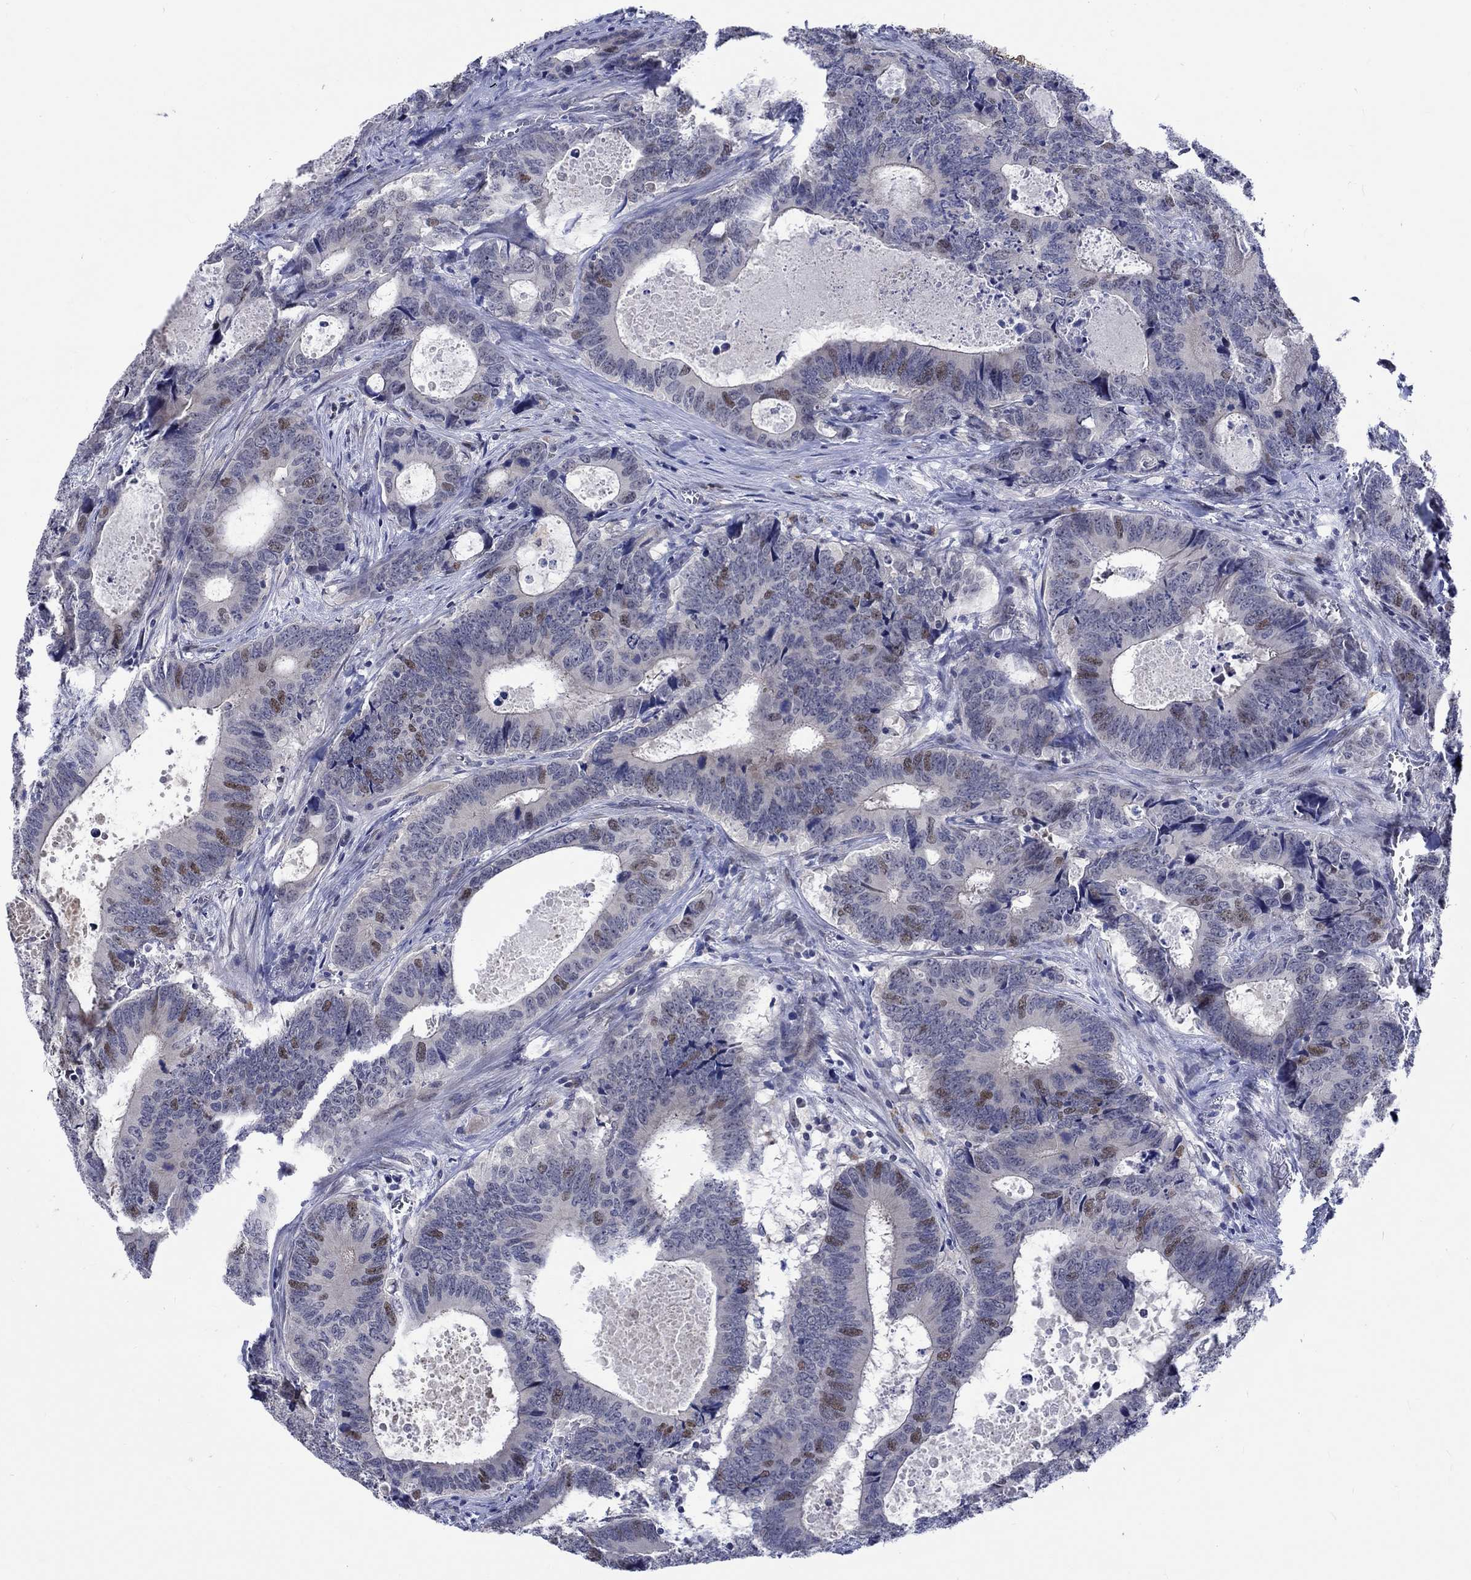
{"staining": {"intensity": "moderate", "quantity": "<25%", "location": "nuclear"}, "tissue": "colorectal cancer", "cell_type": "Tumor cells", "image_type": "cancer", "snomed": [{"axis": "morphology", "description": "Adenocarcinoma, NOS"}, {"axis": "topography", "description": "Colon"}], "caption": "Colorectal cancer (adenocarcinoma) stained with a protein marker displays moderate staining in tumor cells.", "gene": "E2F8", "patient": {"sex": "female", "age": 82}}